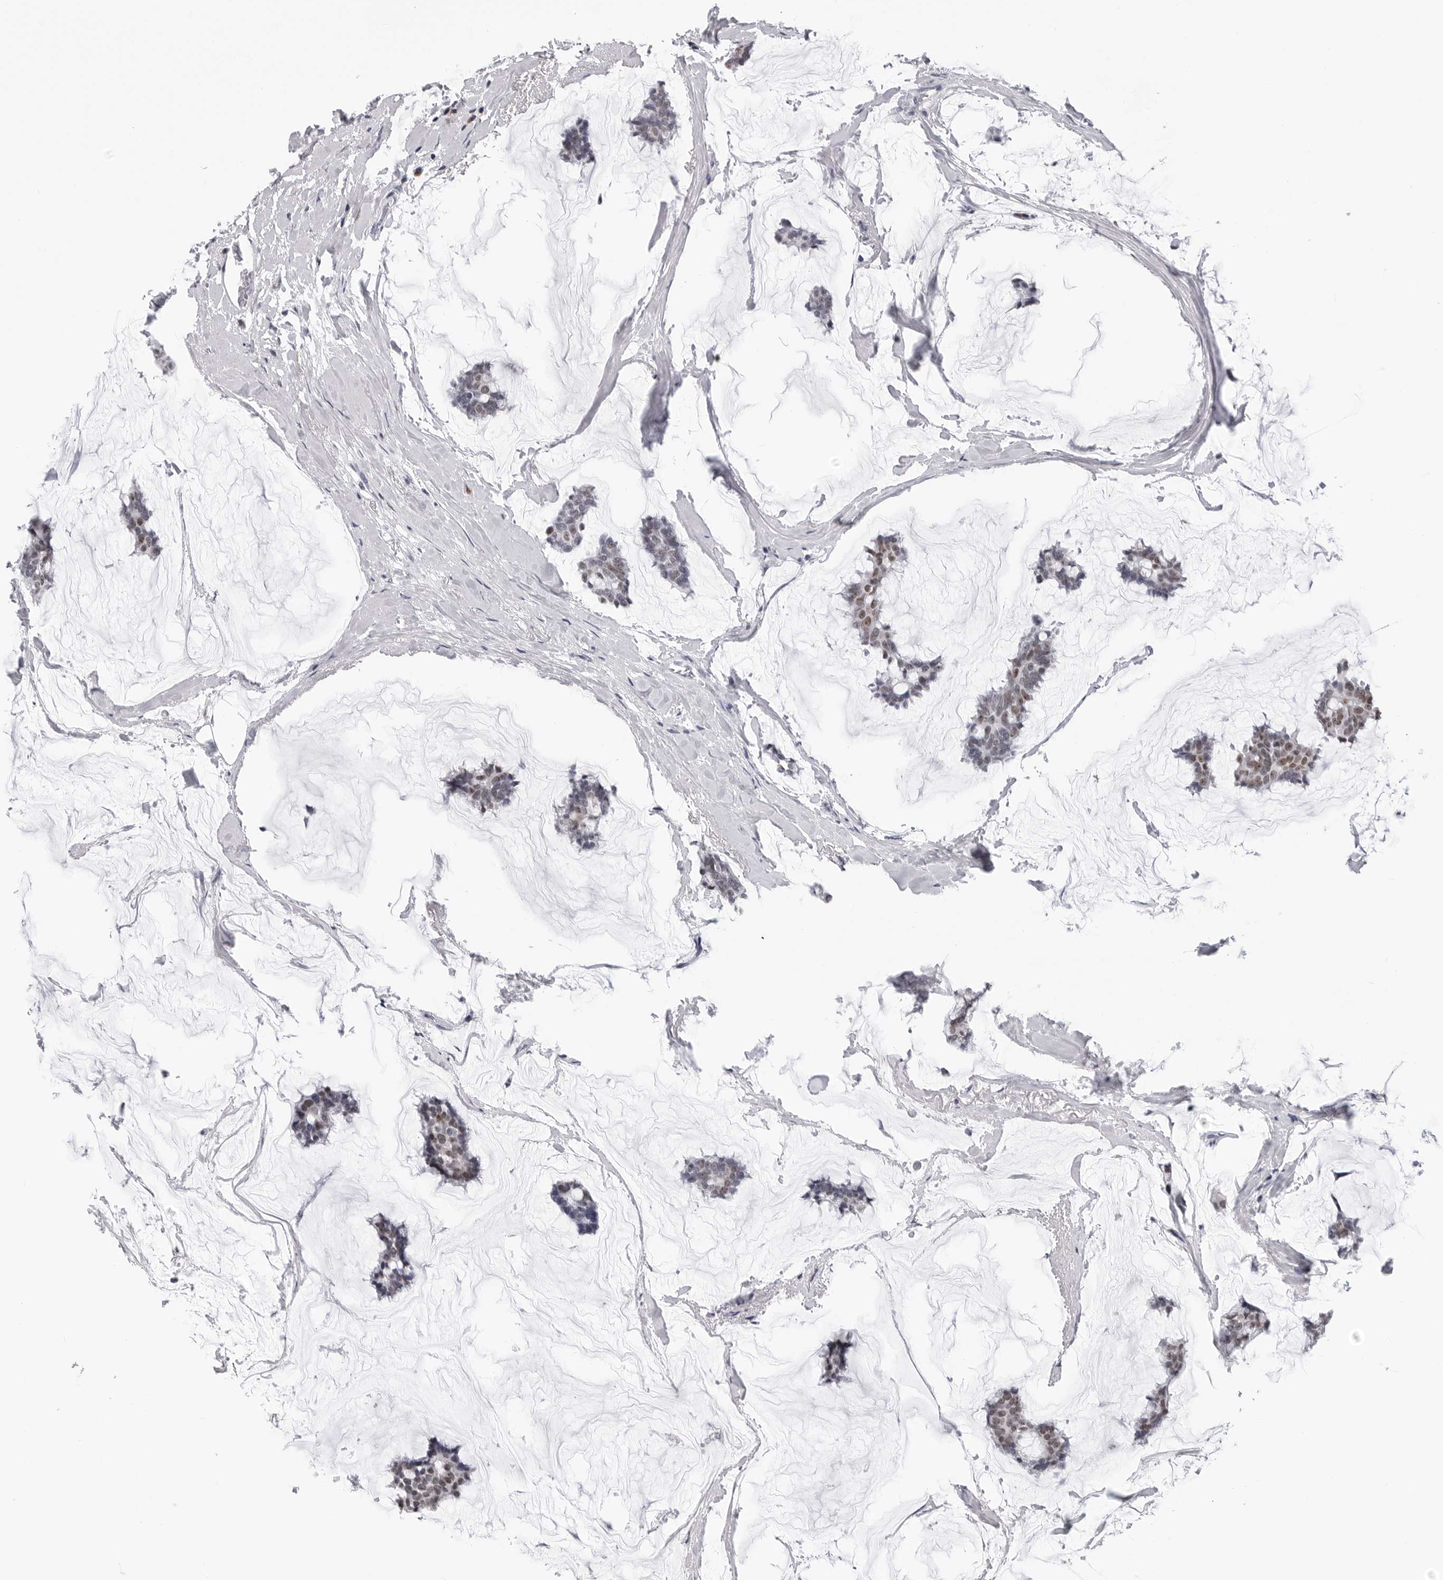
{"staining": {"intensity": "weak", "quantity": "25%-75%", "location": "nuclear"}, "tissue": "breast cancer", "cell_type": "Tumor cells", "image_type": "cancer", "snomed": [{"axis": "morphology", "description": "Duct carcinoma"}, {"axis": "topography", "description": "Breast"}], "caption": "An immunohistochemistry (IHC) micrograph of neoplastic tissue is shown. Protein staining in brown highlights weak nuclear positivity in infiltrating ductal carcinoma (breast) within tumor cells.", "gene": "GNL2", "patient": {"sex": "female", "age": 93}}